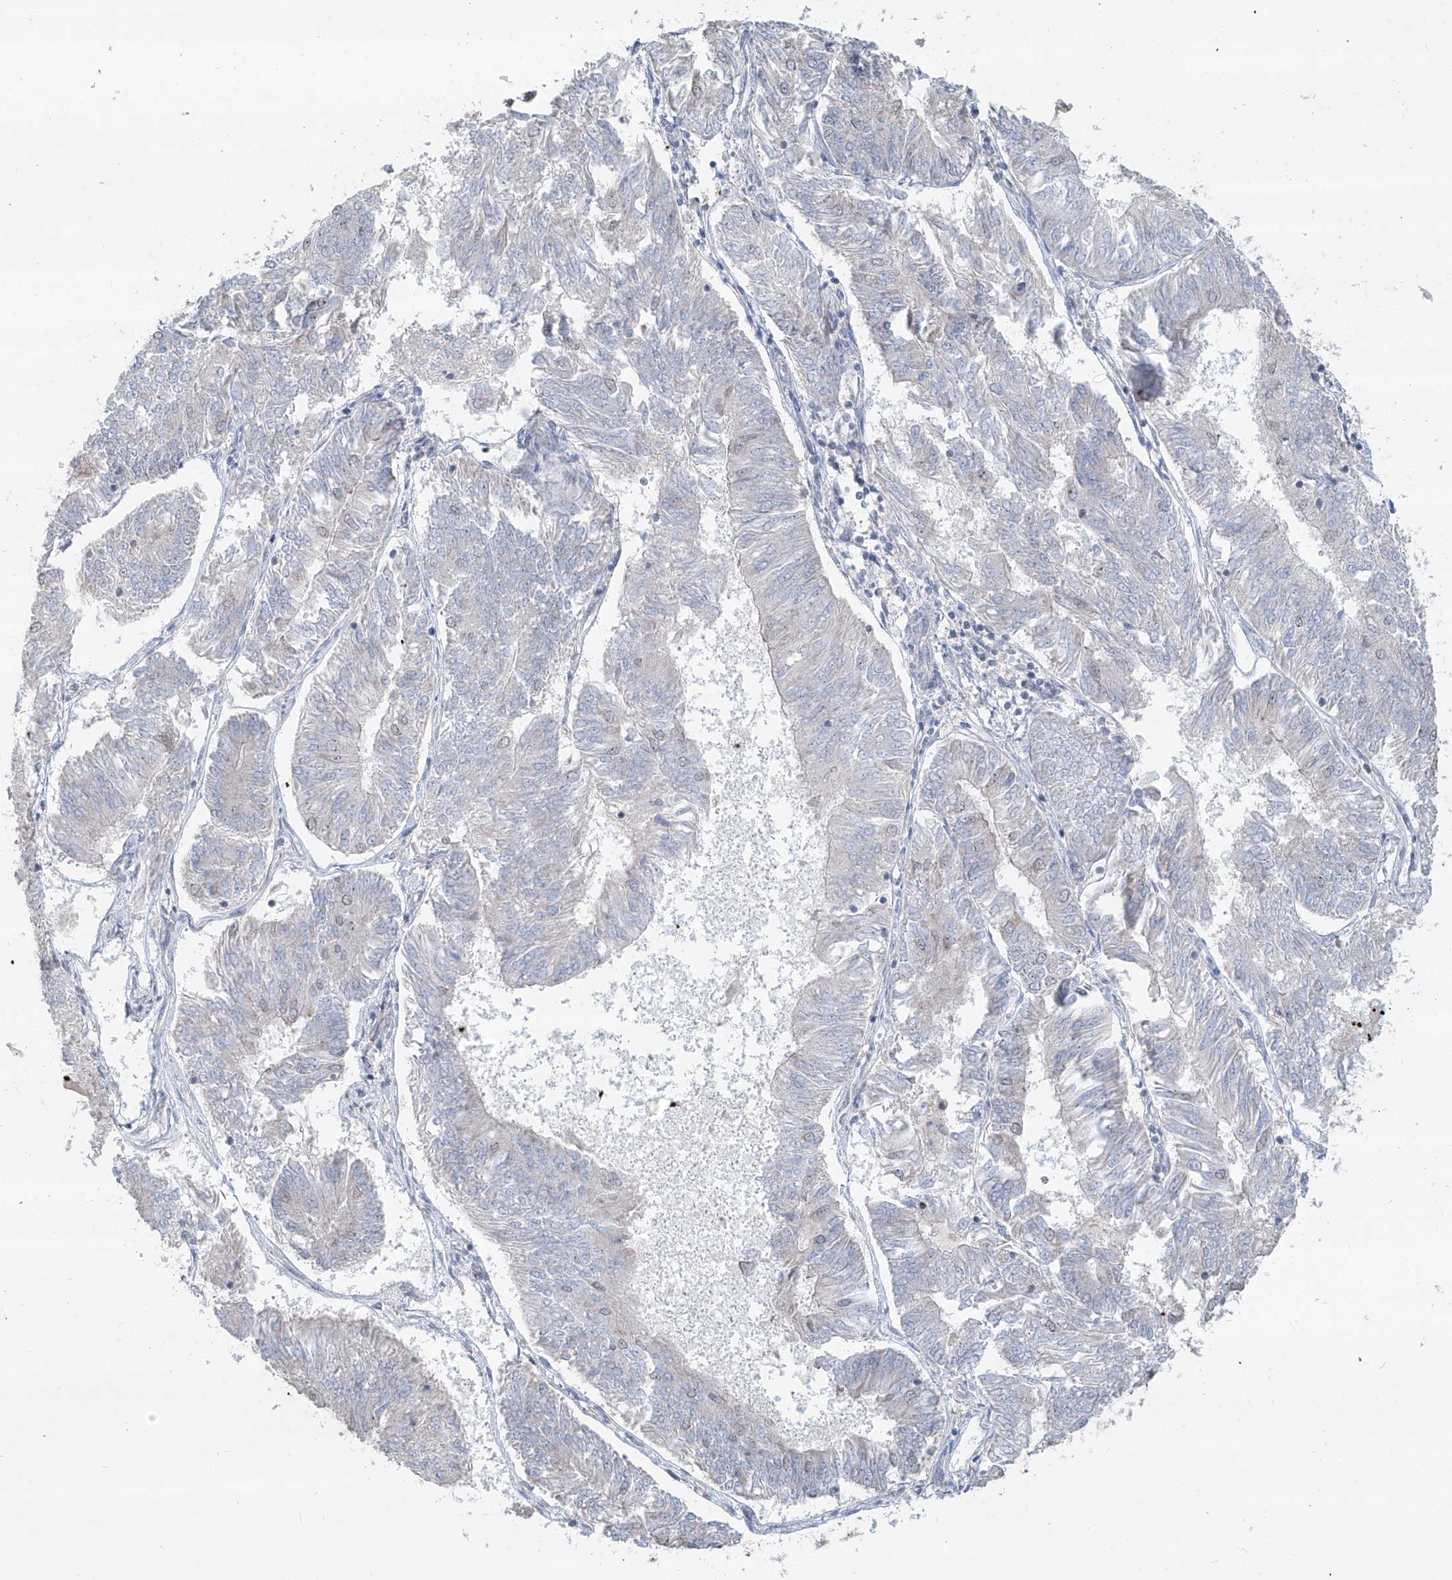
{"staining": {"intensity": "negative", "quantity": "none", "location": "none"}, "tissue": "endometrial cancer", "cell_type": "Tumor cells", "image_type": "cancer", "snomed": [{"axis": "morphology", "description": "Adenocarcinoma, NOS"}, {"axis": "topography", "description": "Endometrium"}], "caption": "Human endometrial adenocarcinoma stained for a protein using immunohistochemistry (IHC) shows no staining in tumor cells.", "gene": "ZBTB48", "patient": {"sex": "female", "age": 58}}